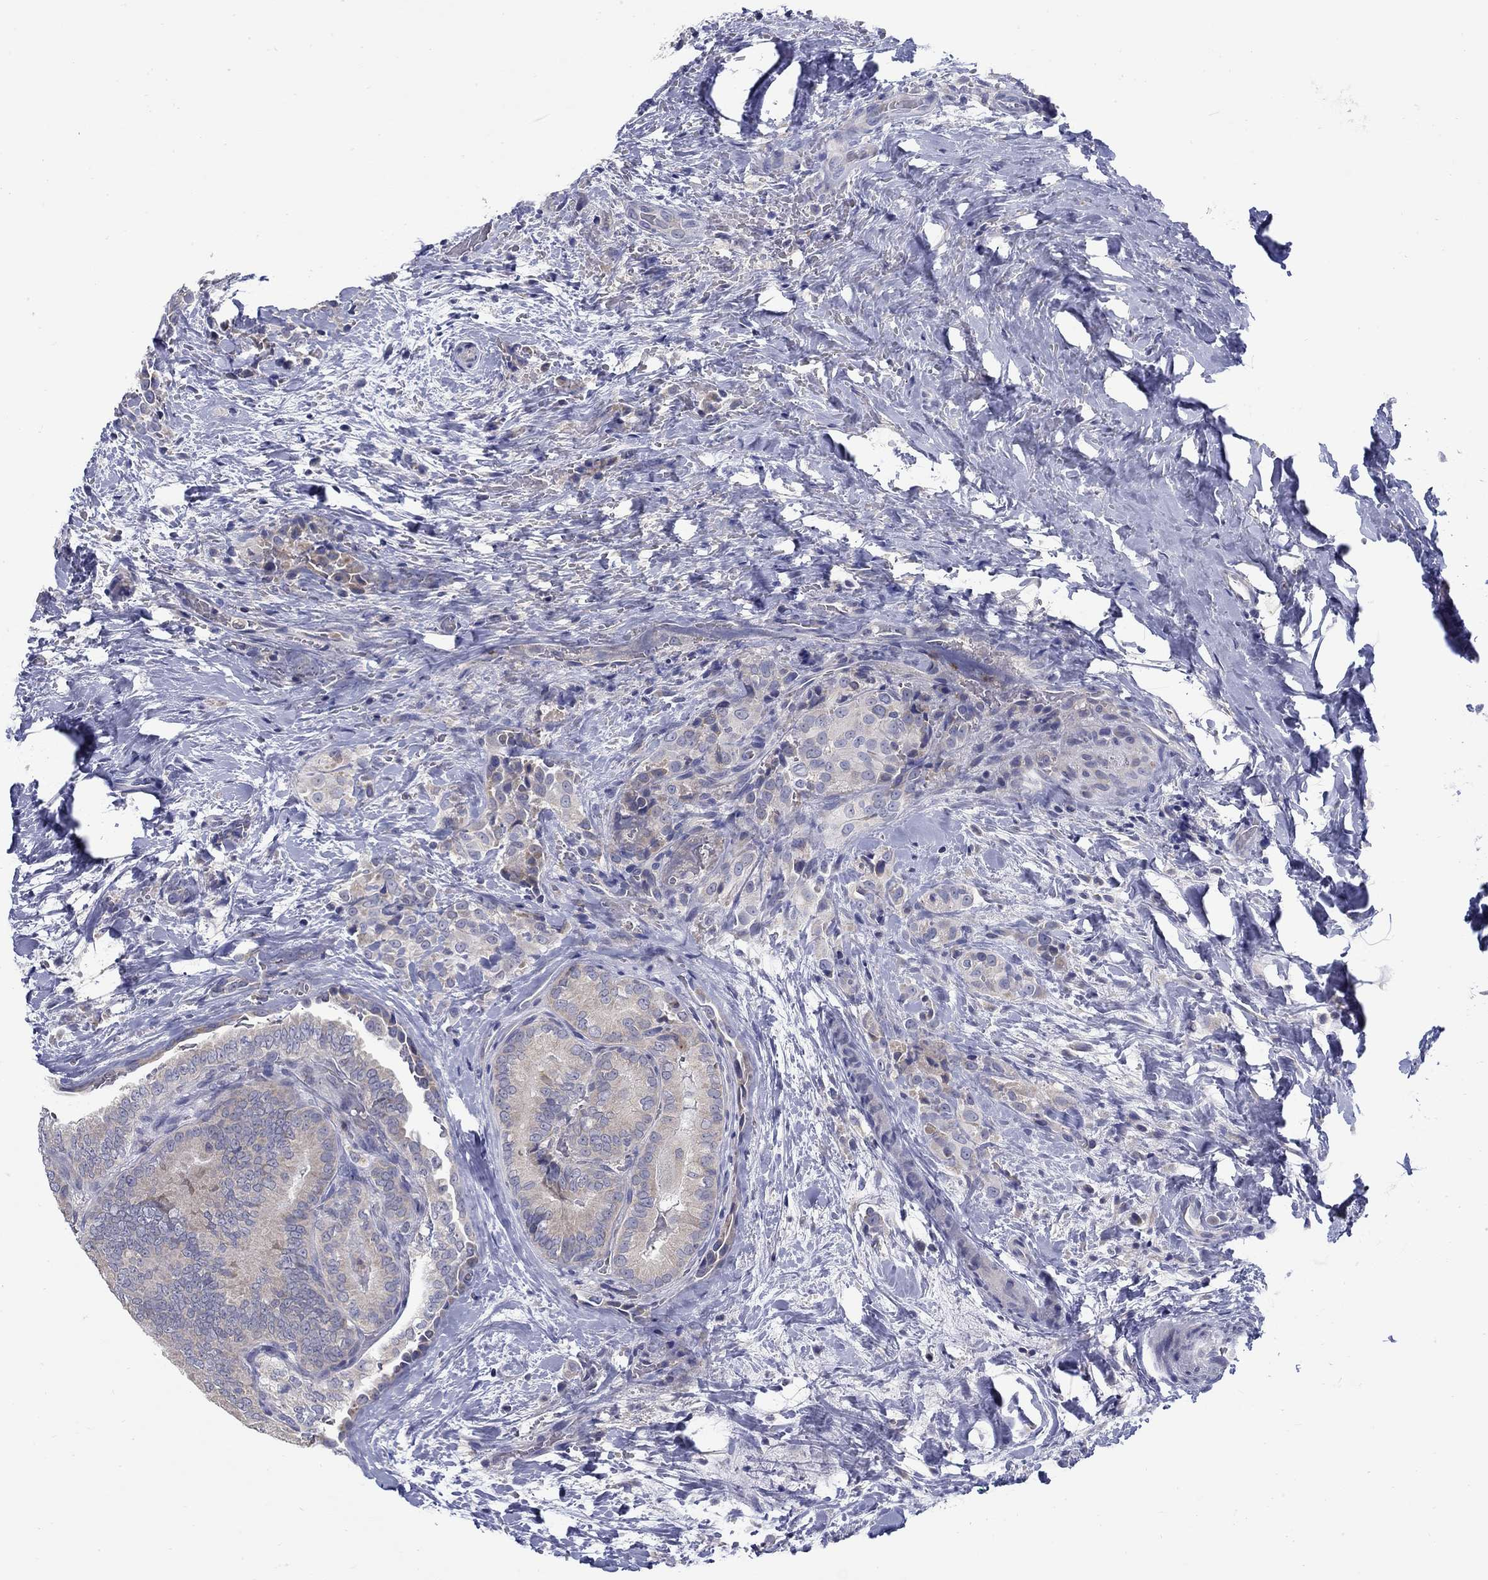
{"staining": {"intensity": "negative", "quantity": "none", "location": "none"}, "tissue": "thyroid cancer", "cell_type": "Tumor cells", "image_type": "cancer", "snomed": [{"axis": "morphology", "description": "Papillary adenocarcinoma, NOS"}, {"axis": "topography", "description": "Thyroid gland"}], "caption": "The photomicrograph exhibits no staining of tumor cells in thyroid cancer (papillary adenocarcinoma).", "gene": "ABCA4", "patient": {"sex": "male", "age": 61}}